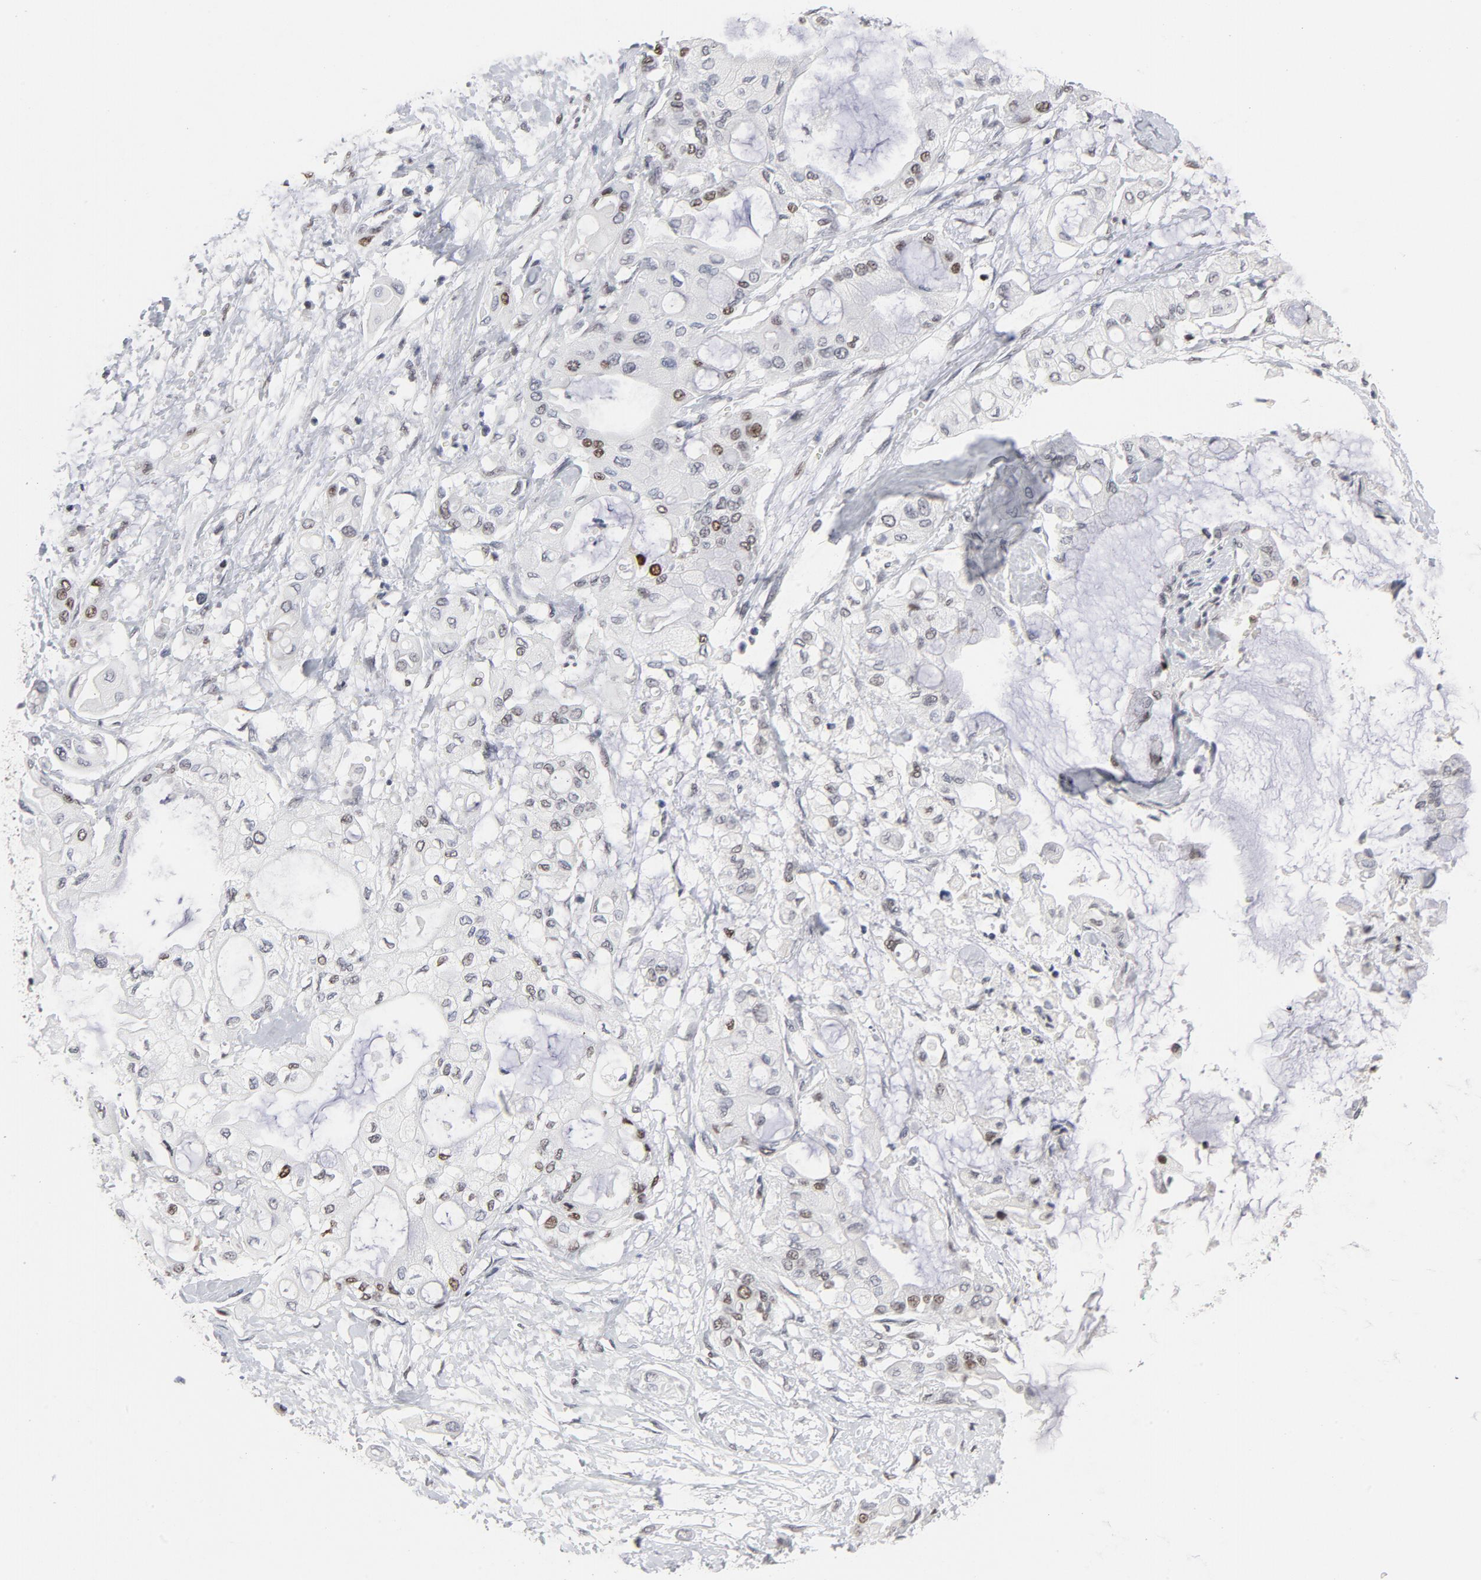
{"staining": {"intensity": "negative", "quantity": "none", "location": "none"}, "tissue": "pancreatic cancer", "cell_type": "Tumor cells", "image_type": "cancer", "snomed": [{"axis": "morphology", "description": "Adenocarcinoma, NOS"}, {"axis": "morphology", "description": "Adenocarcinoma, metastatic, NOS"}, {"axis": "topography", "description": "Lymph node"}, {"axis": "topography", "description": "Pancreas"}, {"axis": "topography", "description": "Duodenum"}], "caption": "DAB immunohistochemical staining of pancreatic cancer exhibits no significant positivity in tumor cells.", "gene": "RFC4", "patient": {"sex": "female", "age": 64}}